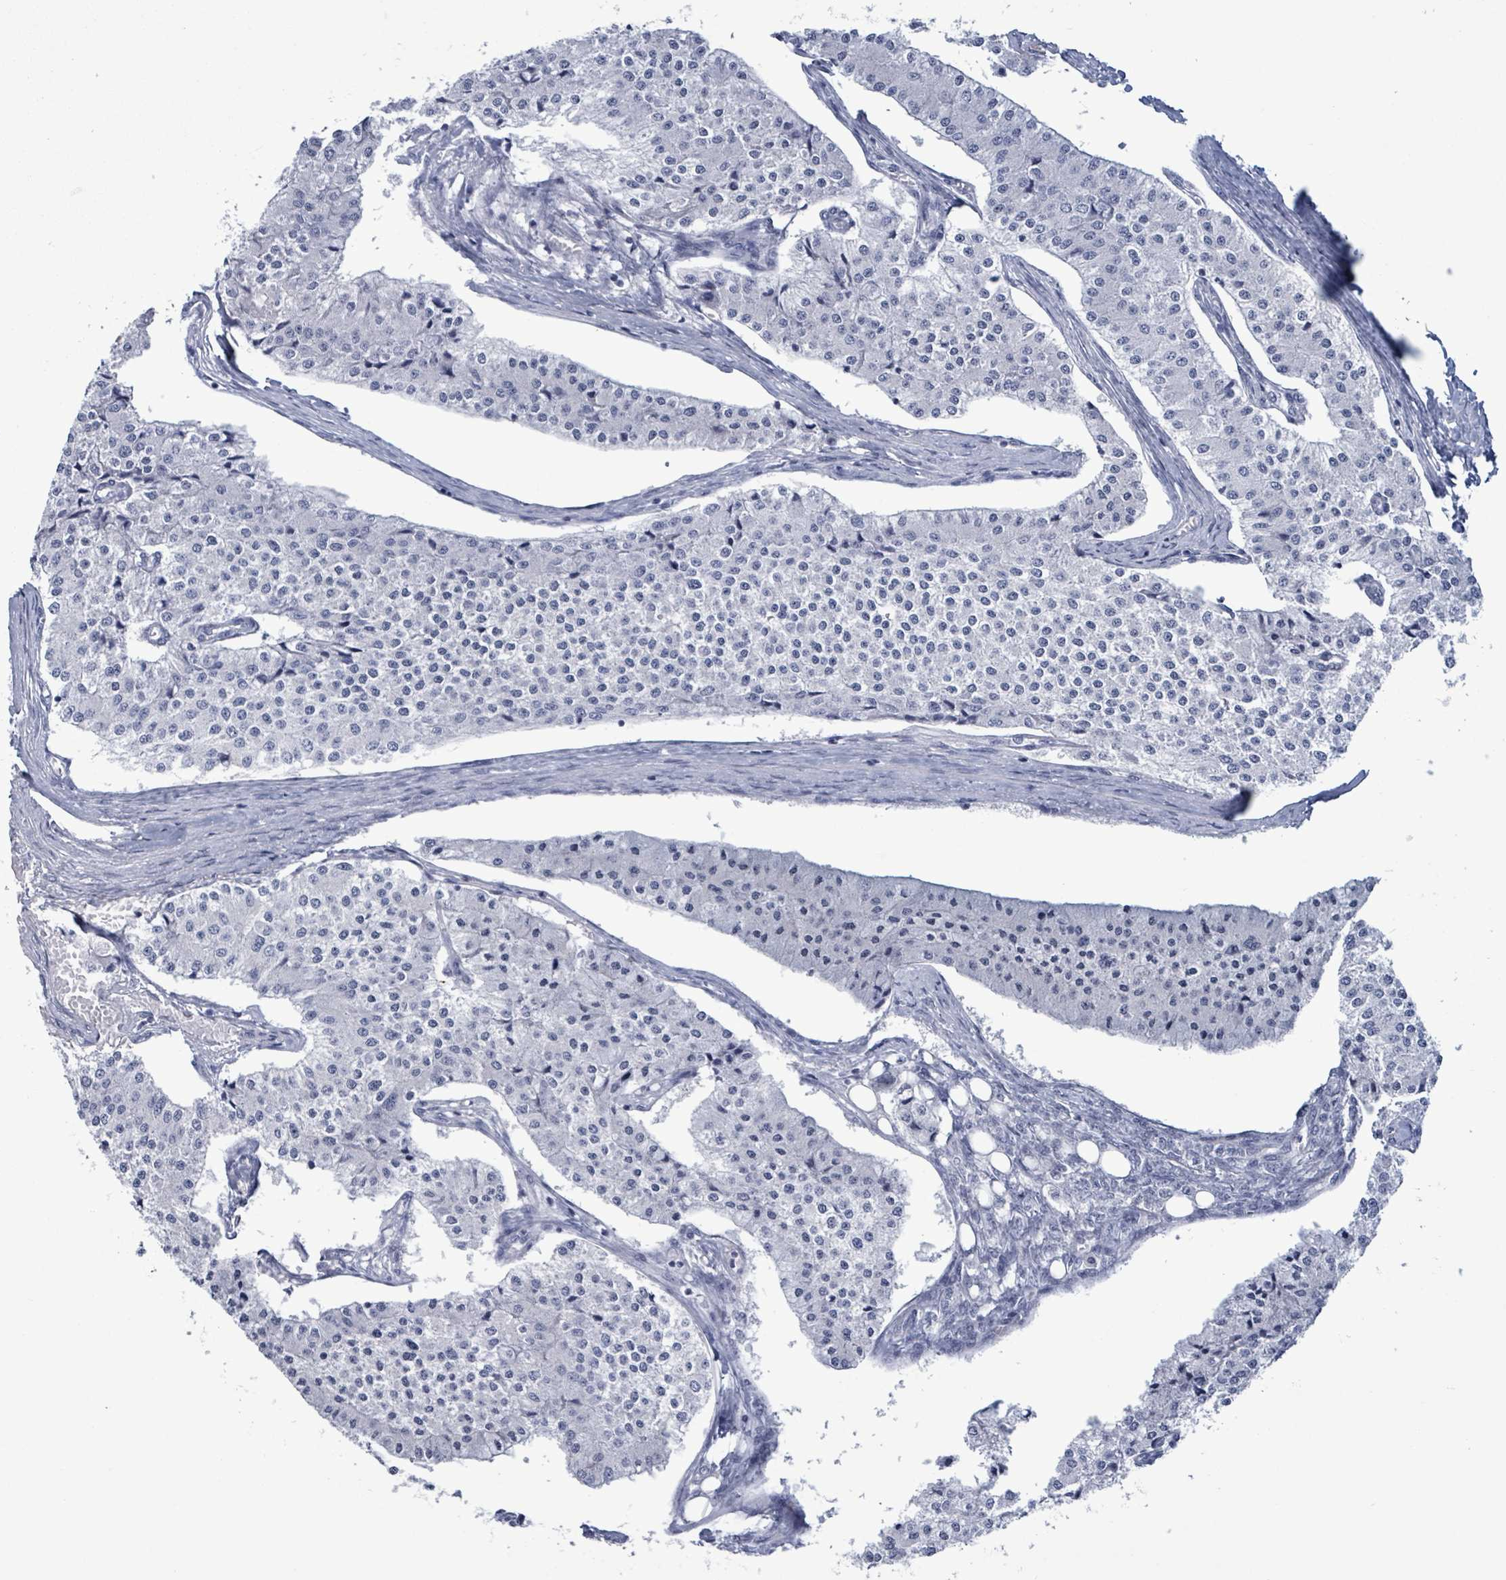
{"staining": {"intensity": "negative", "quantity": "none", "location": "none"}, "tissue": "carcinoid", "cell_type": "Tumor cells", "image_type": "cancer", "snomed": [{"axis": "morphology", "description": "Carcinoid, malignant, NOS"}, {"axis": "topography", "description": "Colon"}], "caption": "DAB (3,3'-diaminobenzidine) immunohistochemical staining of human carcinoid displays no significant expression in tumor cells. Brightfield microscopy of IHC stained with DAB (3,3'-diaminobenzidine) (brown) and hematoxylin (blue), captured at high magnification.", "gene": "NKX2-1", "patient": {"sex": "female", "age": 52}}